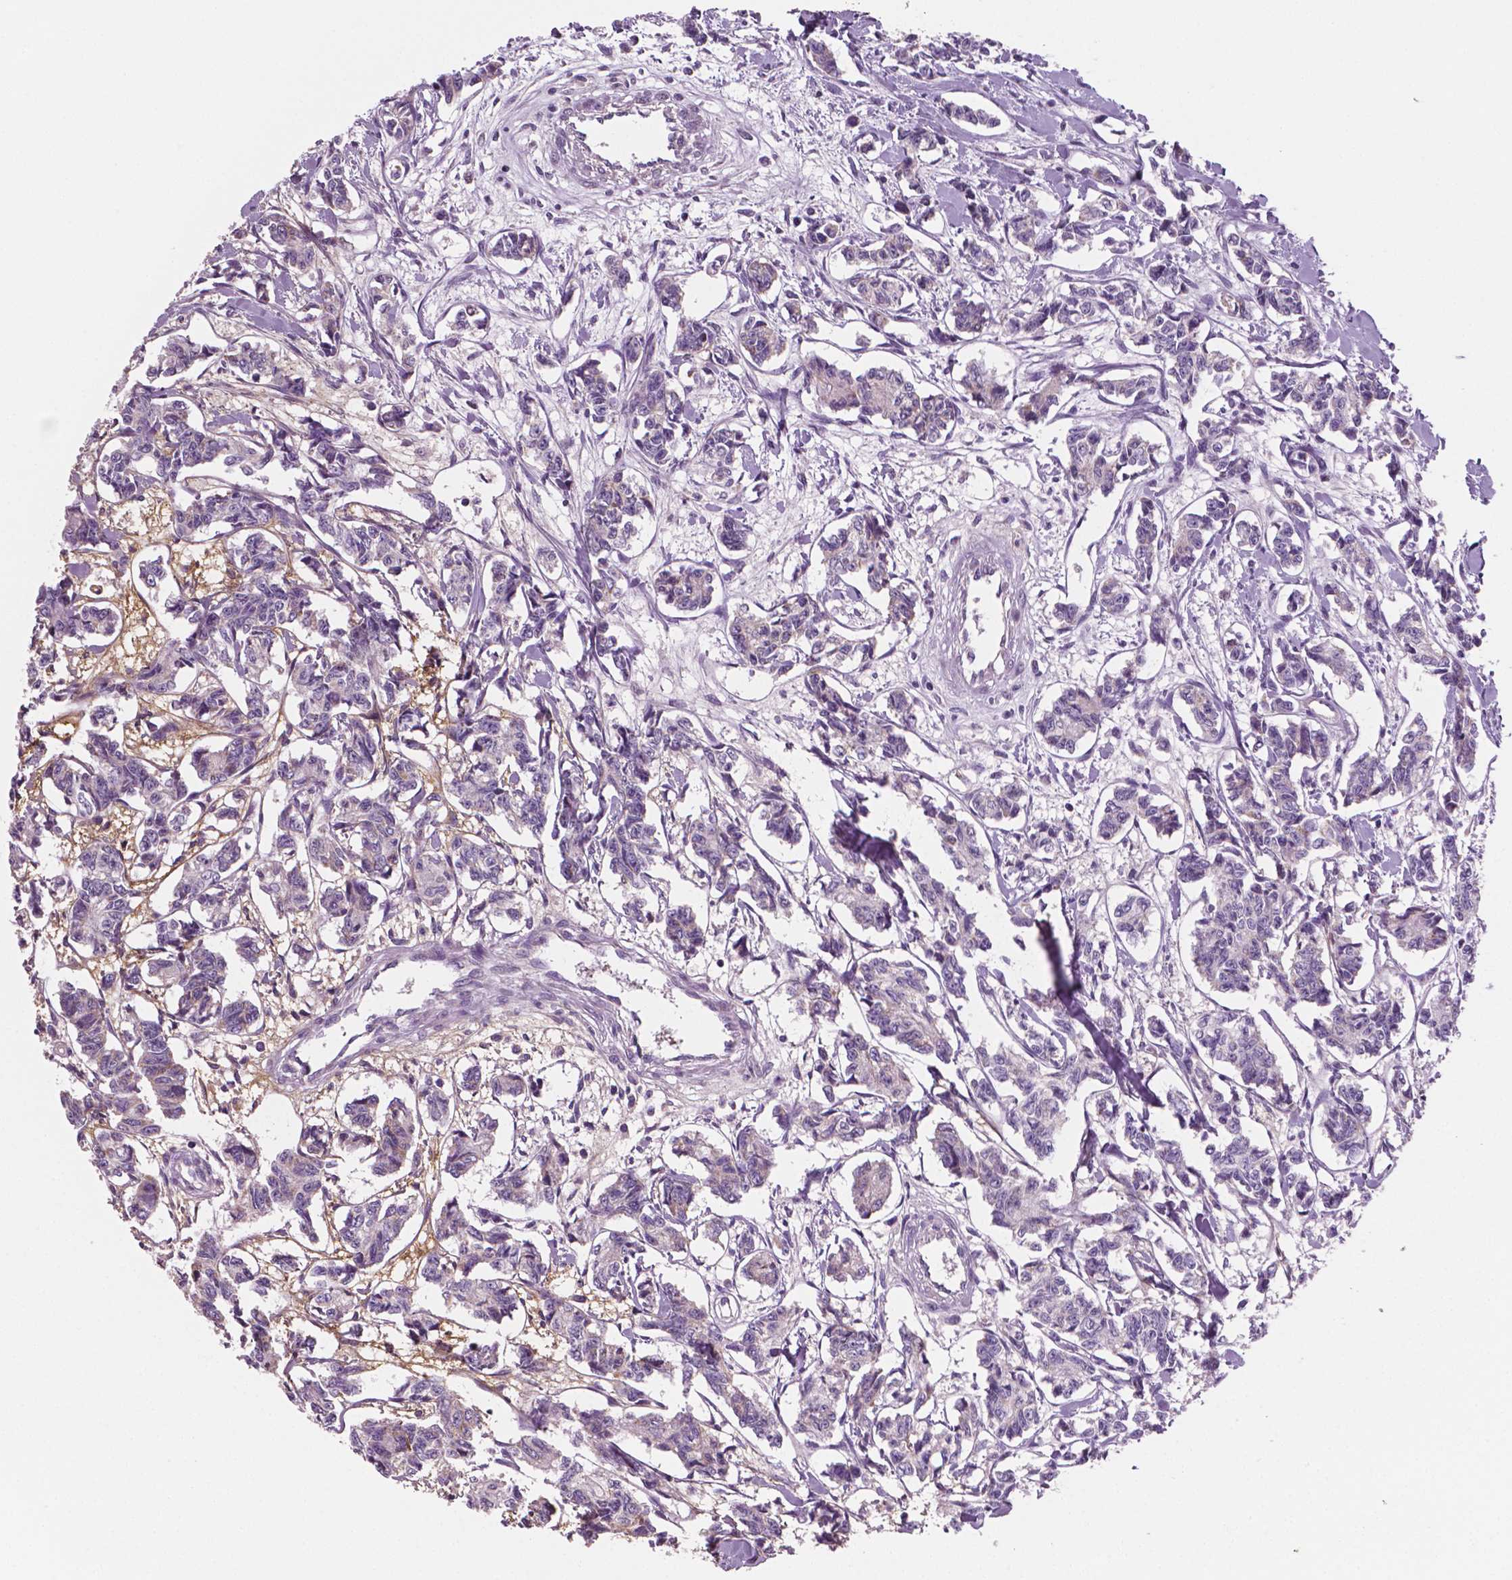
{"staining": {"intensity": "negative", "quantity": "none", "location": "none"}, "tissue": "carcinoid", "cell_type": "Tumor cells", "image_type": "cancer", "snomed": [{"axis": "morphology", "description": "Carcinoid, malignant, NOS"}, {"axis": "topography", "description": "Kidney"}], "caption": "Immunohistochemical staining of human carcinoid demonstrates no significant expression in tumor cells.", "gene": "PTX3", "patient": {"sex": "female", "age": 41}}